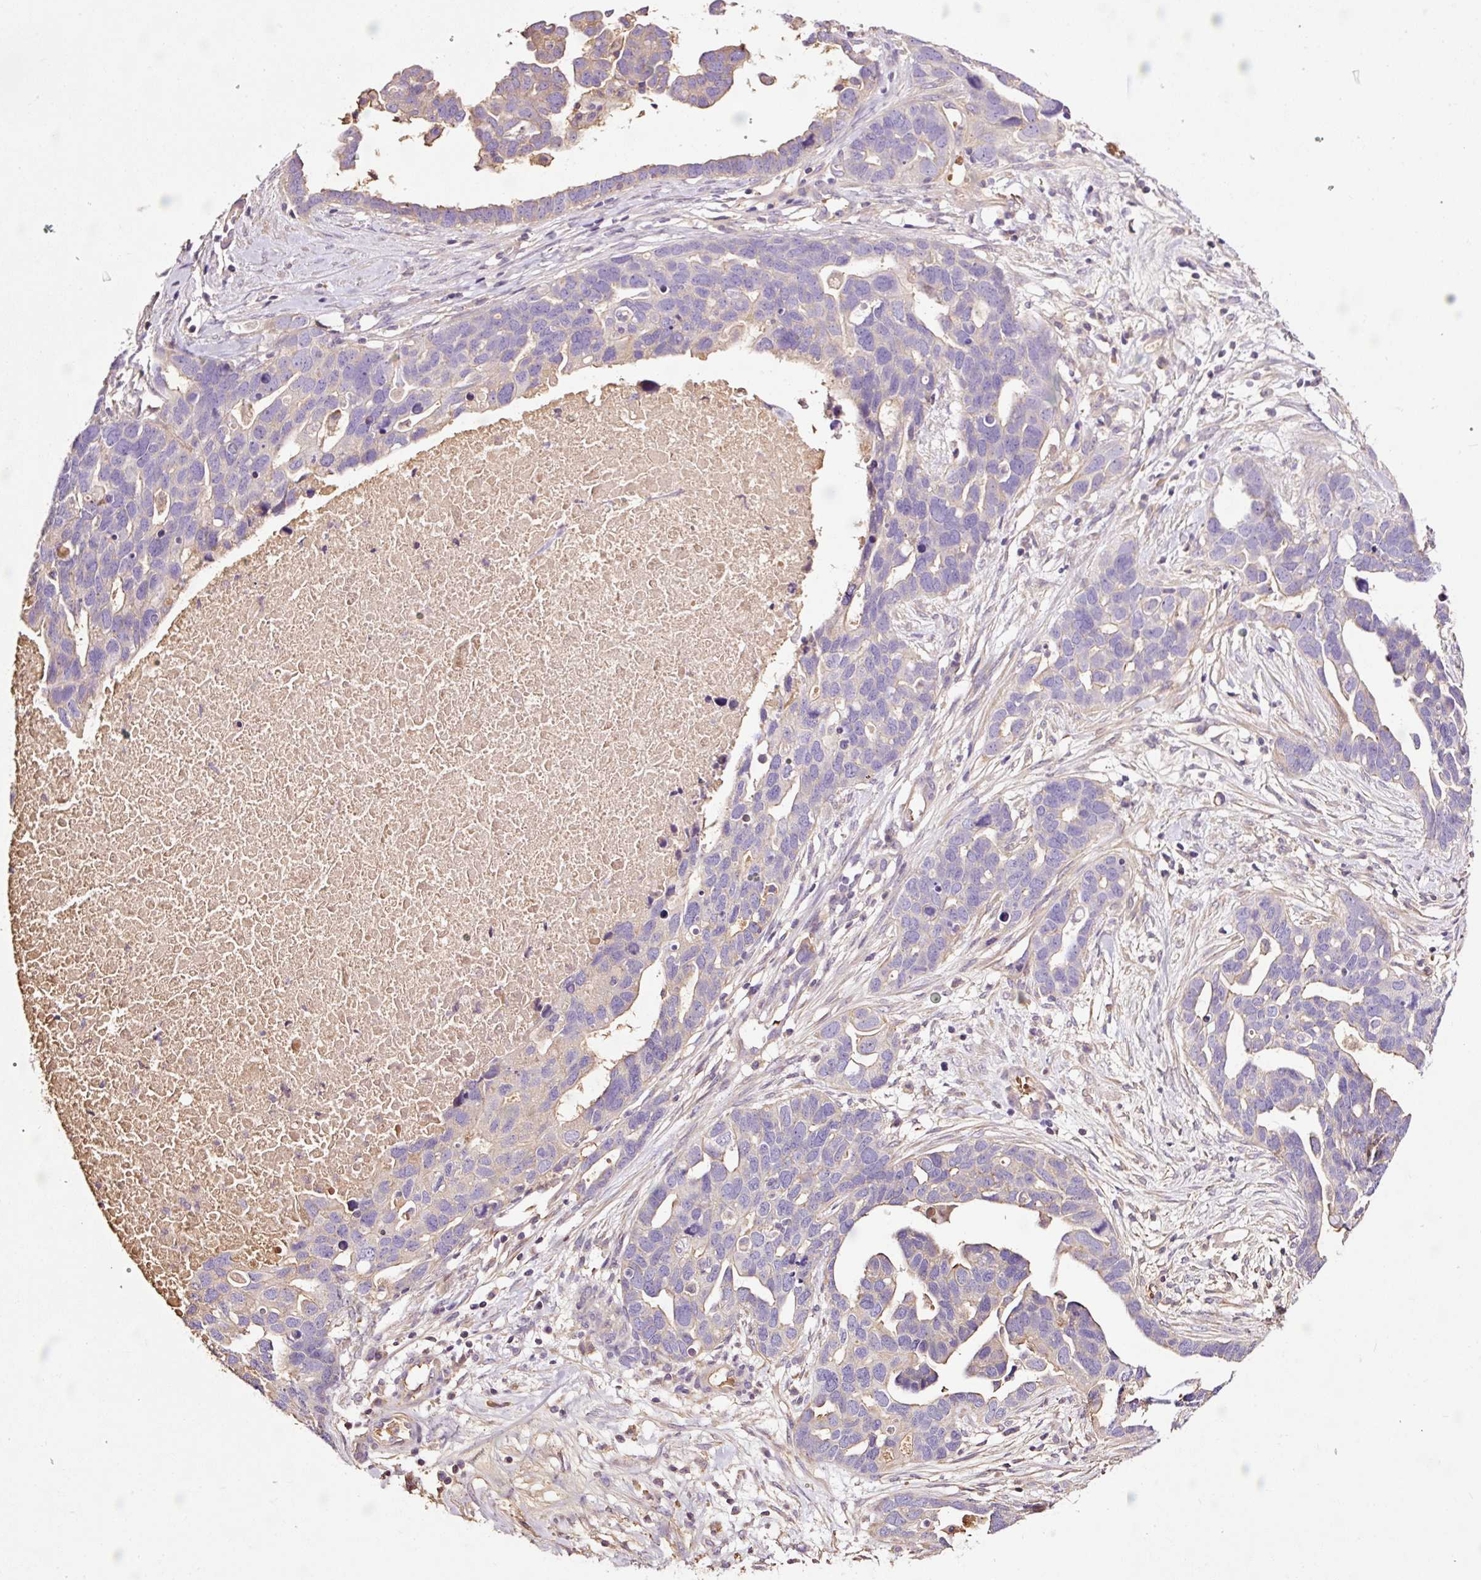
{"staining": {"intensity": "weak", "quantity": "<25%", "location": "cytoplasmic/membranous"}, "tissue": "ovarian cancer", "cell_type": "Tumor cells", "image_type": "cancer", "snomed": [{"axis": "morphology", "description": "Cystadenocarcinoma, serous, NOS"}, {"axis": "topography", "description": "Ovary"}], "caption": "A micrograph of human ovarian serous cystadenocarcinoma is negative for staining in tumor cells.", "gene": "TMEM235", "patient": {"sex": "female", "age": 54}}